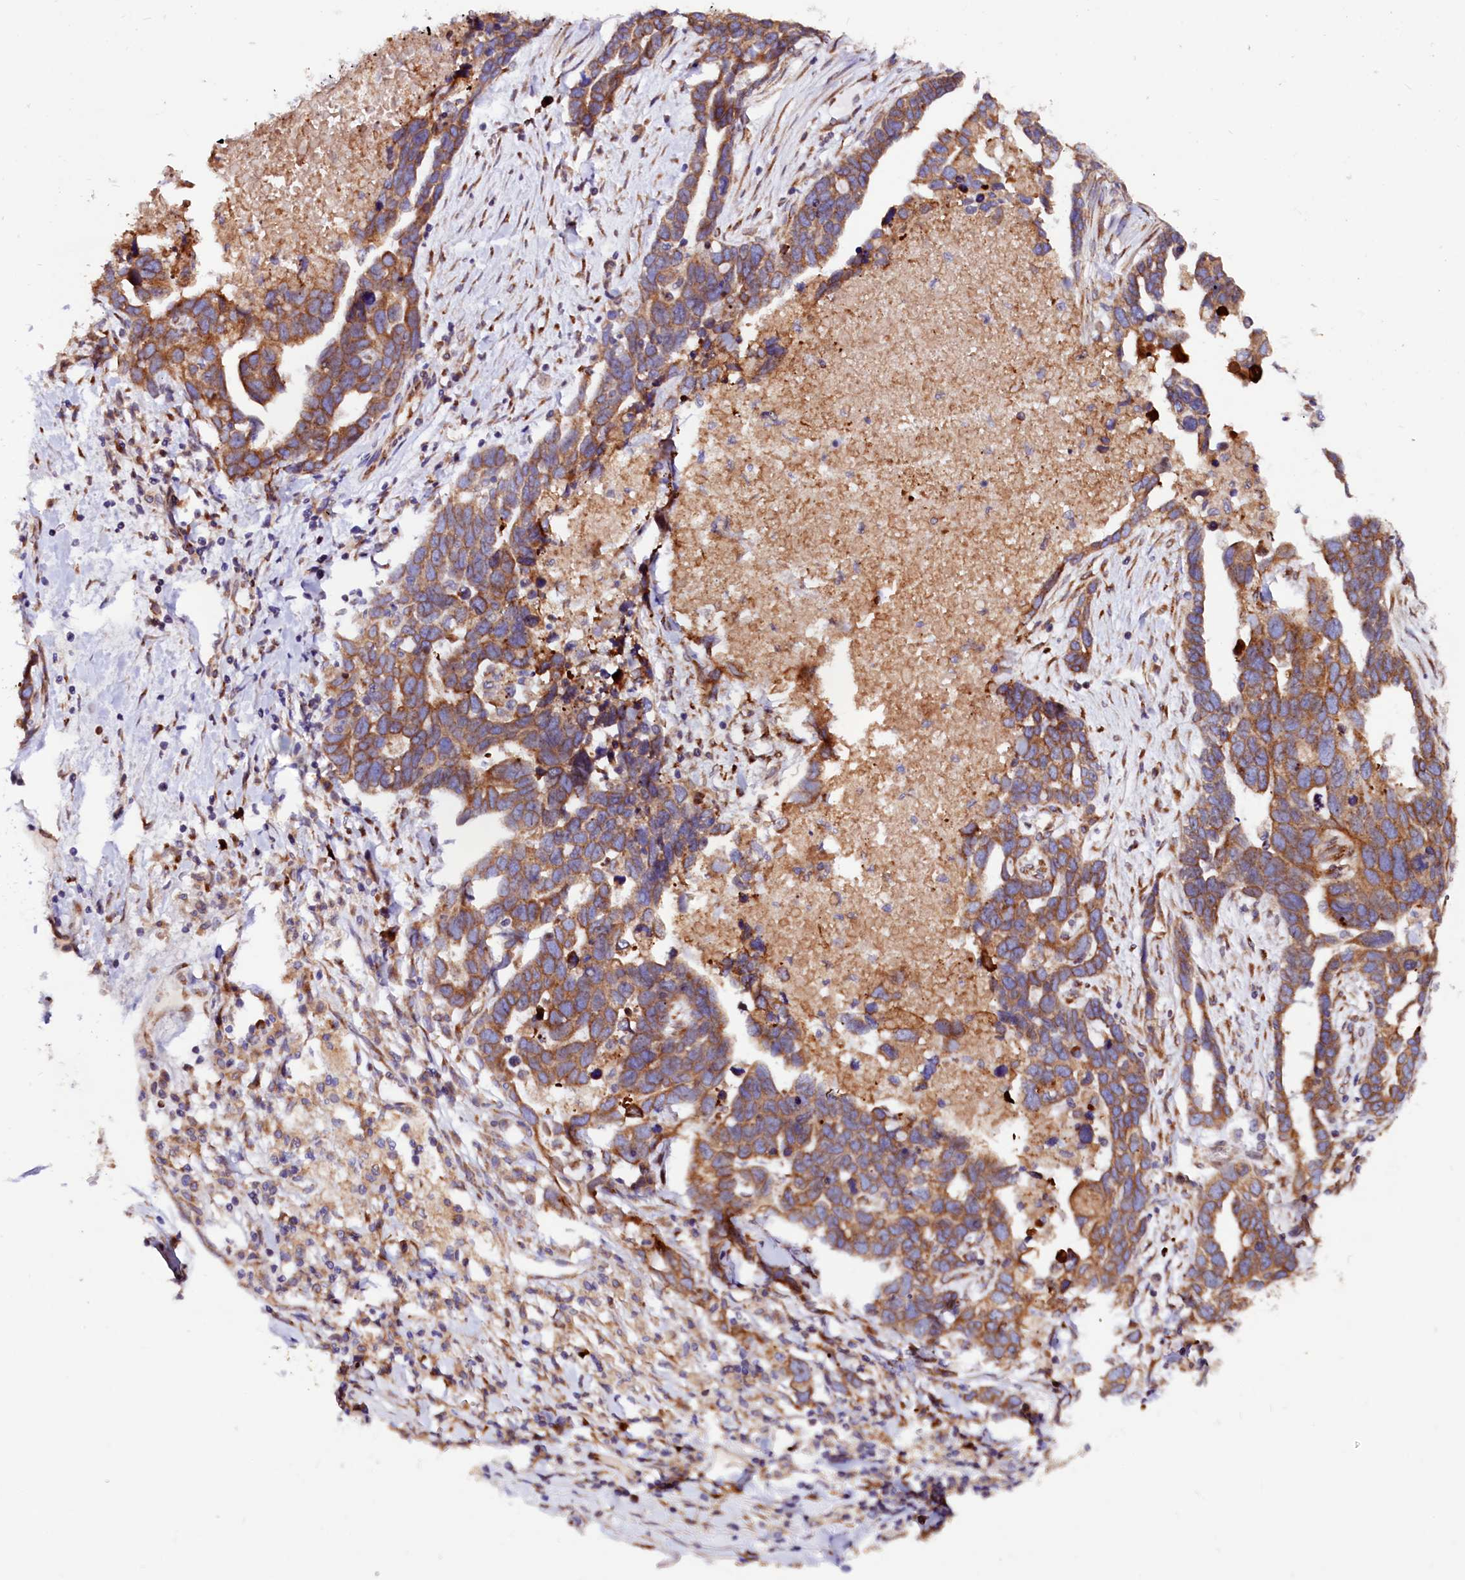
{"staining": {"intensity": "strong", "quantity": ">75%", "location": "cytoplasmic/membranous"}, "tissue": "ovarian cancer", "cell_type": "Tumor cells", "image_type": "cancer", "snomed": [{"axis": "morphology", "description": "Cystadenocarcinoma, serous, NOS"}, {"axis": "topography", "description": "Ovary"}], "caption": "An image of human serous cystadenocarcinoma (ovarian) stained for a protein shows strong cytoplasmic/membranous brown staining in tumor cells.", "gene": "LMAN1", "patient": {"sex": "female", "age": 54}}